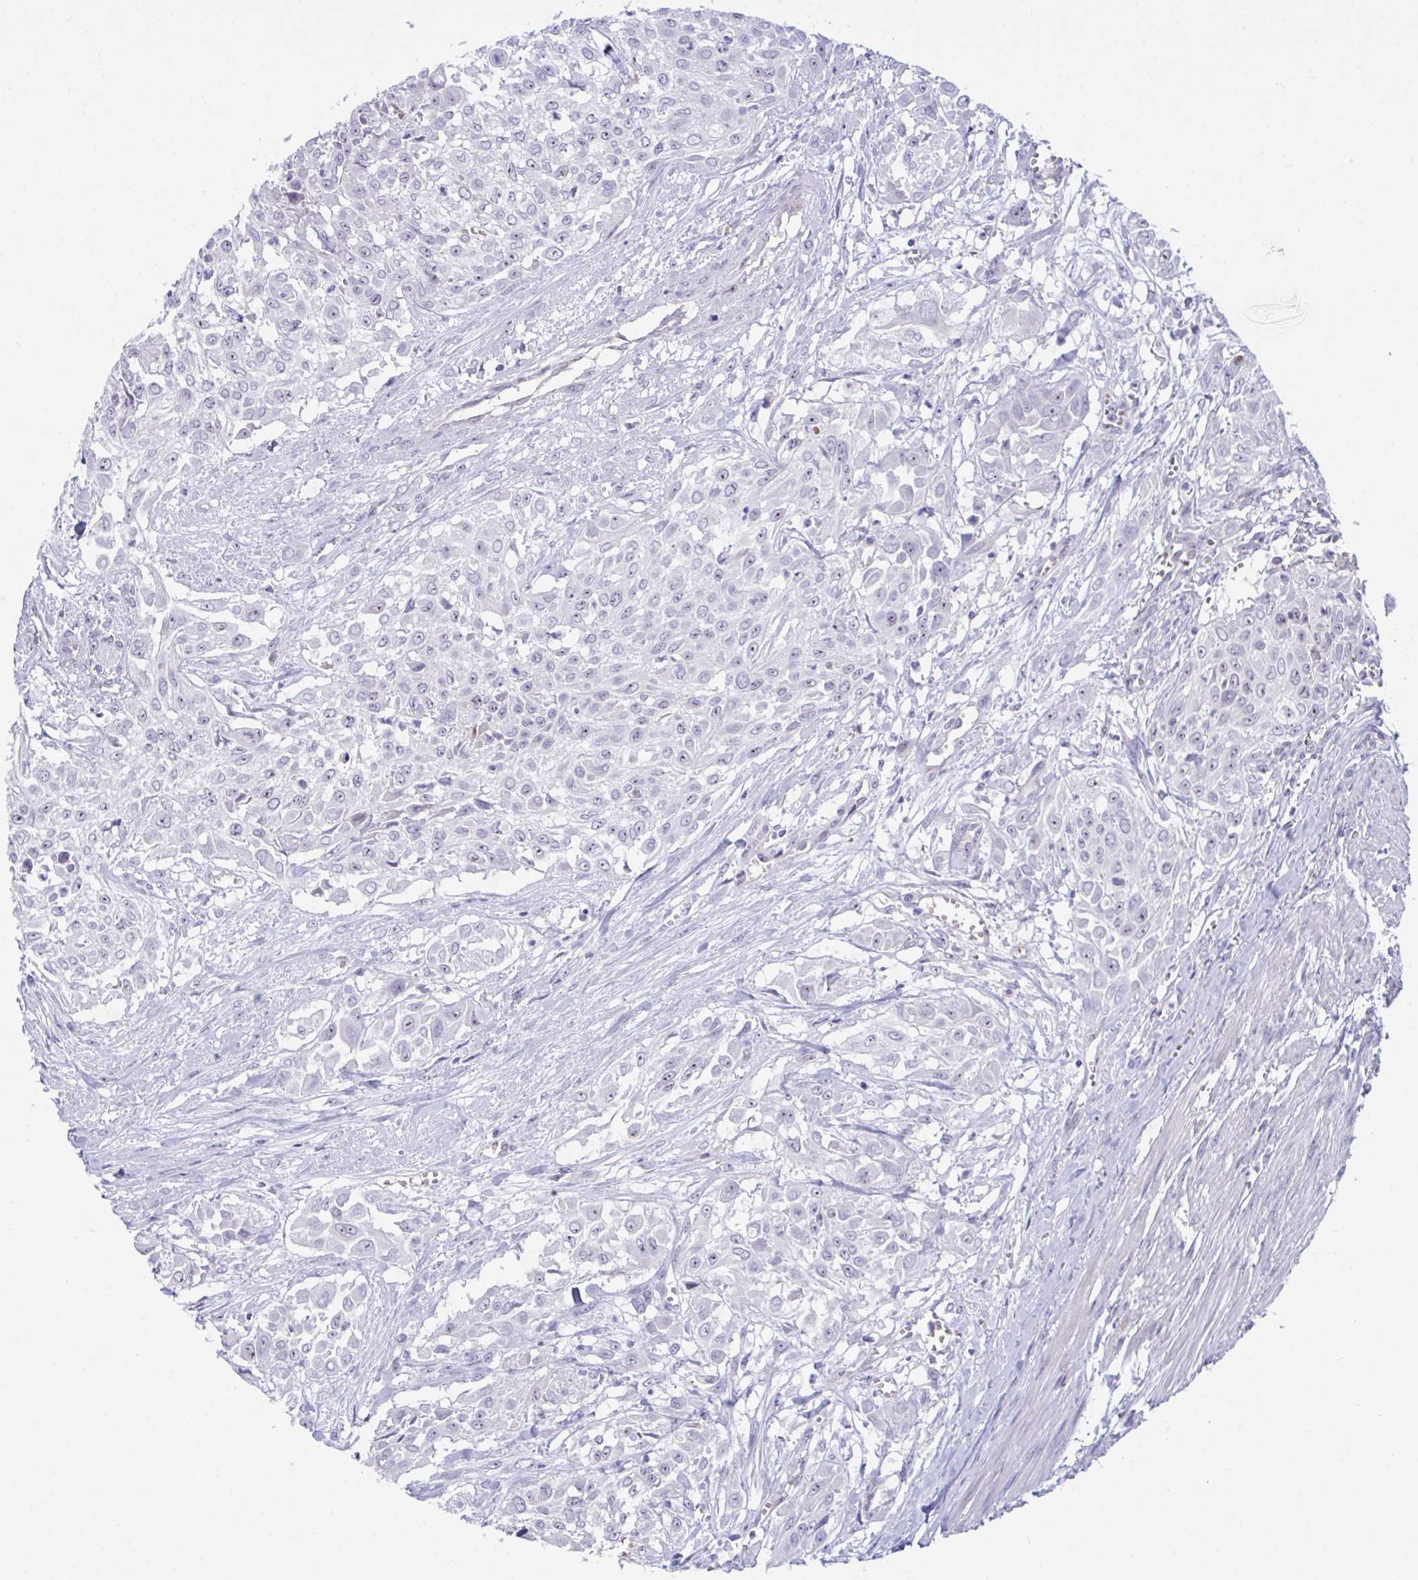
{"staining": {"intensity": "weak", "quantity": "<25%", "location": "nuclear"}, "tissue": "urothelial cancer", "cell_type": "Tumor cells", "image_type": "cancer", "snomed": [{"axis": "morphology", "description": "Urothelial carcinoma, High grade"}, {"axis": "topography", "description": "Urinary bladder"}], "caption": "Urothelial carcinoma (high-grade) was stained to show a protein in brown. There is no significant positivity in tumor cells.", "gene": "CENPQ", "patient": {"sex": "male", "age": 57}}